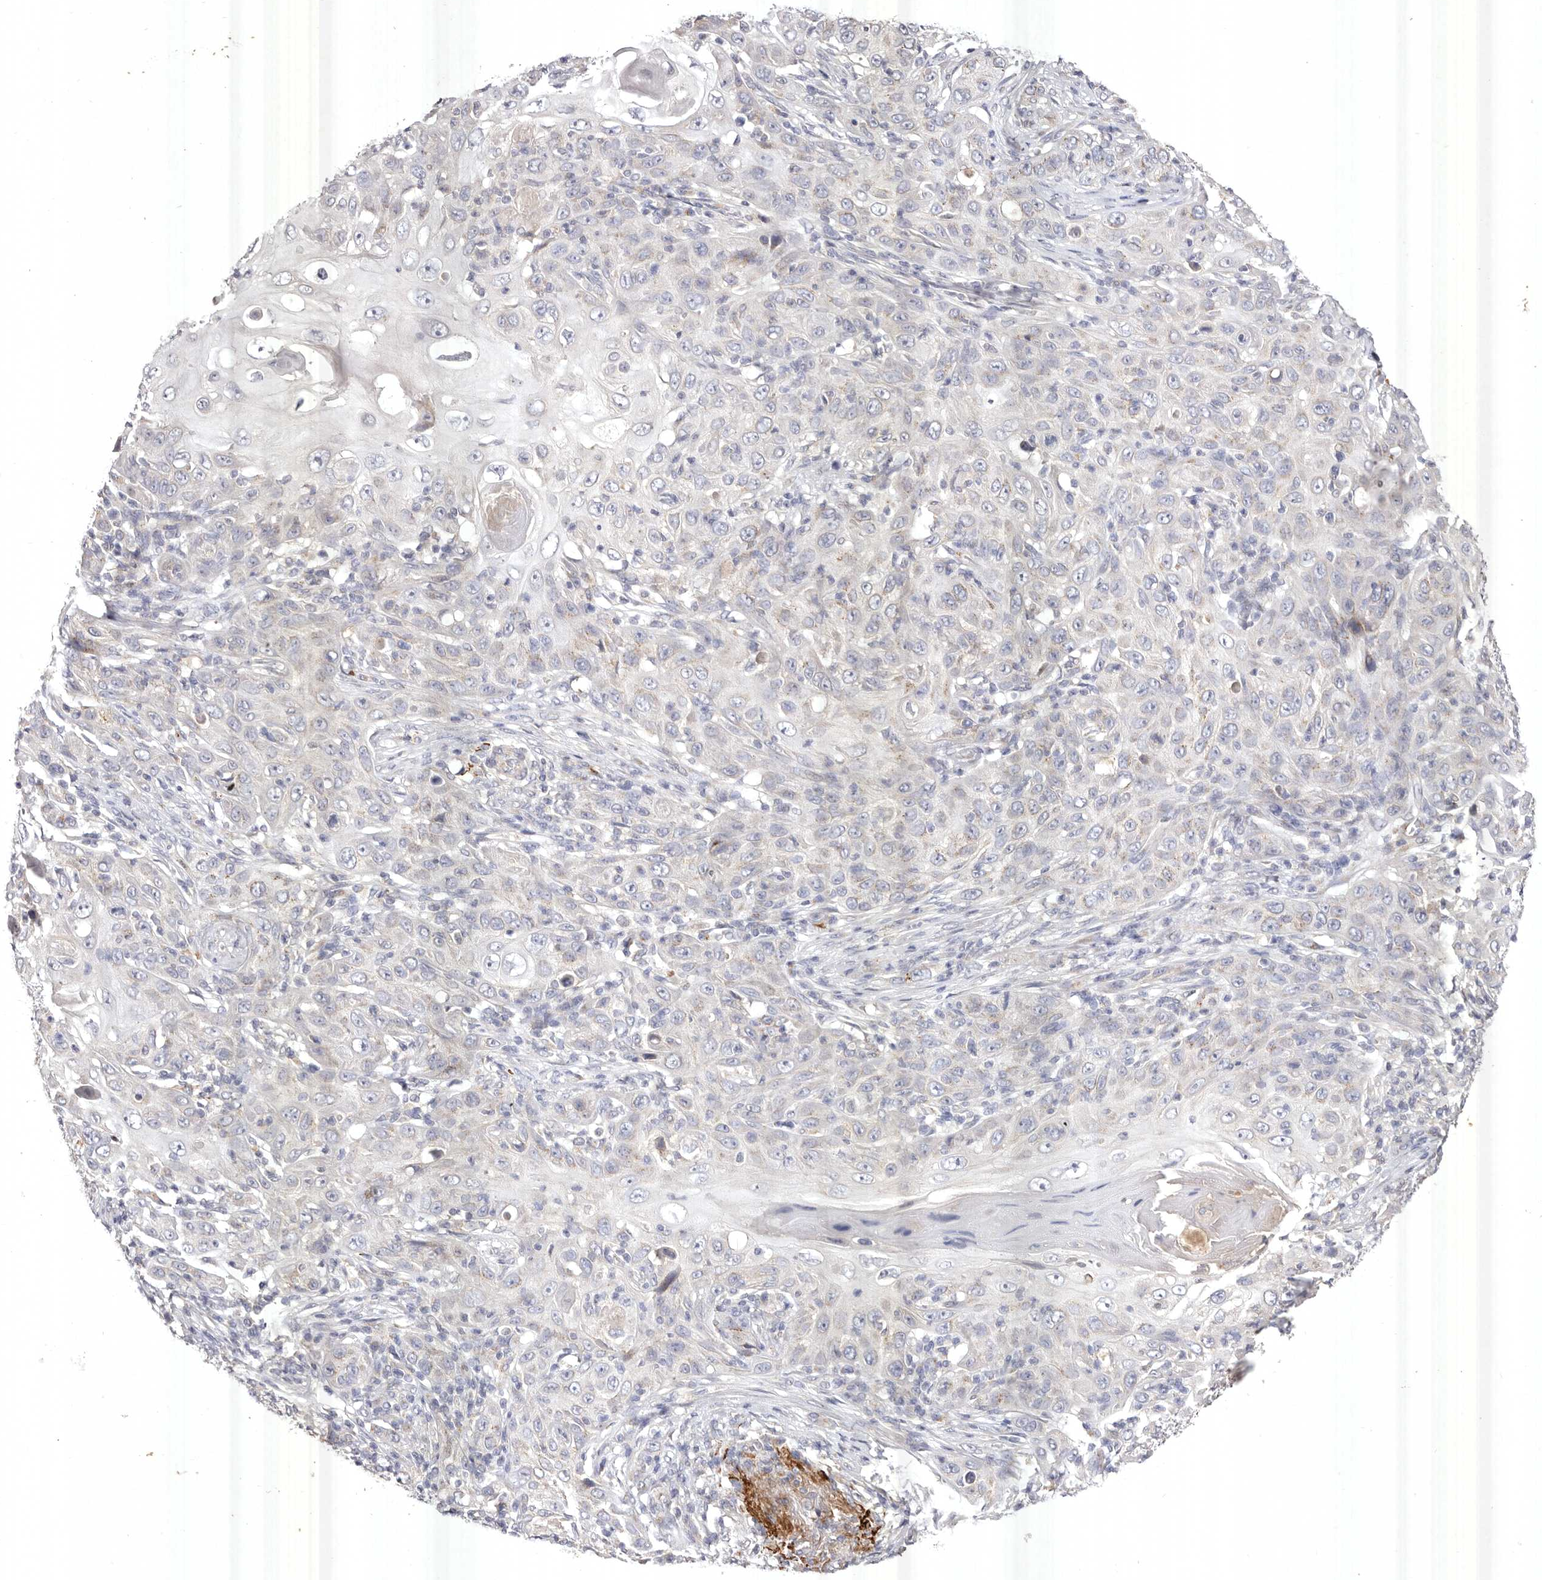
{"staining": {"intensity": "negative", "quantity": "none", "location": "none"}, "tissue": "skin cancer", "cell_type": "Tumor cells", "image_type": "cancer", "snomed": [{"axis": "morphology", "description": "Squamous cell carcinoma, NOS"}, {"axis": "topography", "description": "Skin"}], "caption": "High magnification brightfield microscopy of squamous cell carcinoma (skin) stained with DAB (3,3'-diaminobenzidine) (brown) and counterstained with hematoxylin (blue): tumor cells show no significant staining.", "gene": "USP24", "patient": {"sex": "female", "age": 88}}